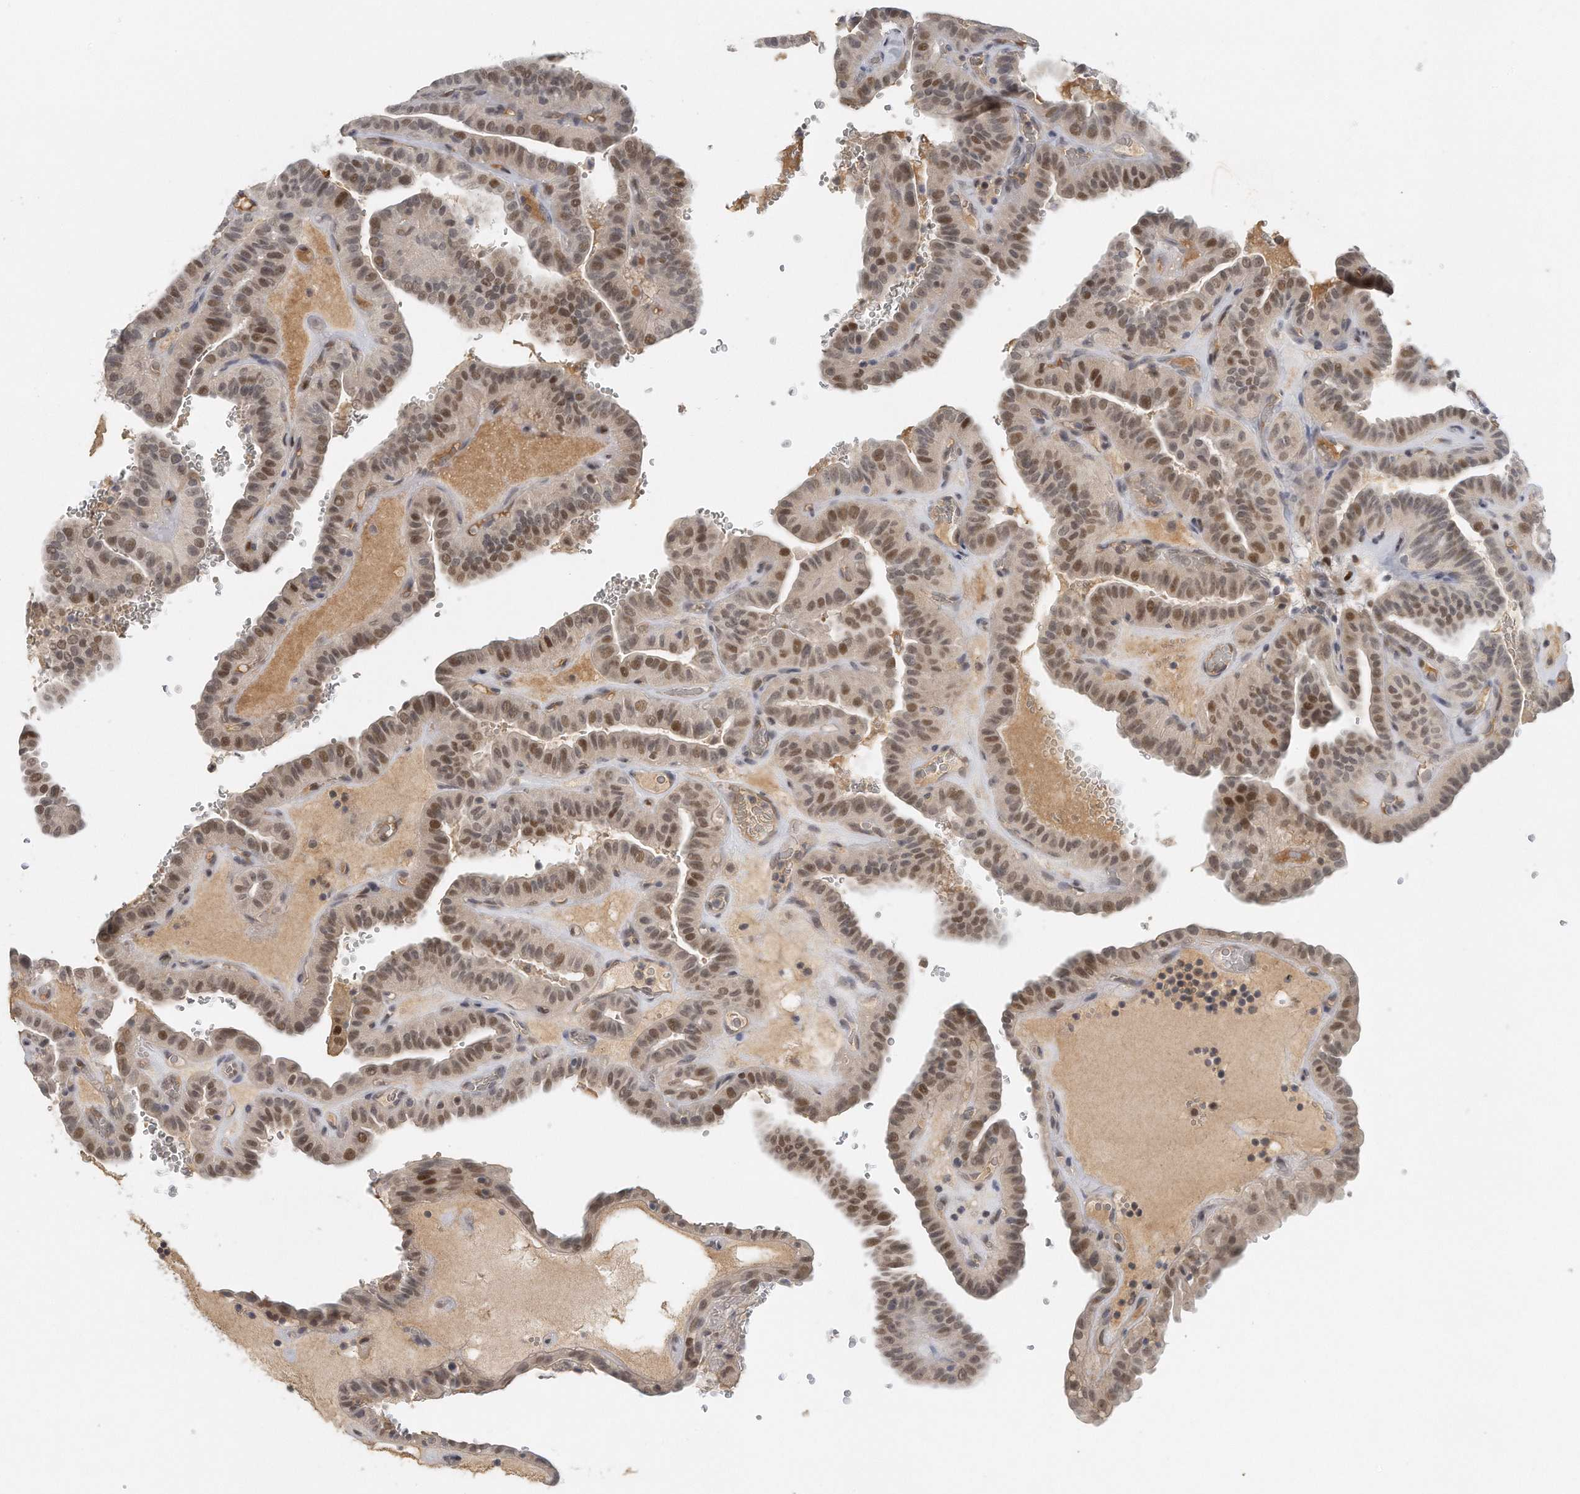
{"staining": {"intensity": "moderate", "quantity": ">75%", "location": "nuclear"}, "tissue": "thyroid cancer", "cell_type": "Tumor cells", "image_type": "cancer", "snomed": [{"axis": "morphology", "description": "Papillary adenocarcinoma, NOS"}, {"axis": "topography", "description": "Thyroid gland"}], "caption": "An immunohistochemistry photomicrograph of tumor tissue is shown. Protein staining in brown labels moderate nuclear positivity in thyroid cancer (papillary adenocarcinoma) within tumor cells.", "gene": "DDX43", "patient": {"sex": "male", "age": 77}}